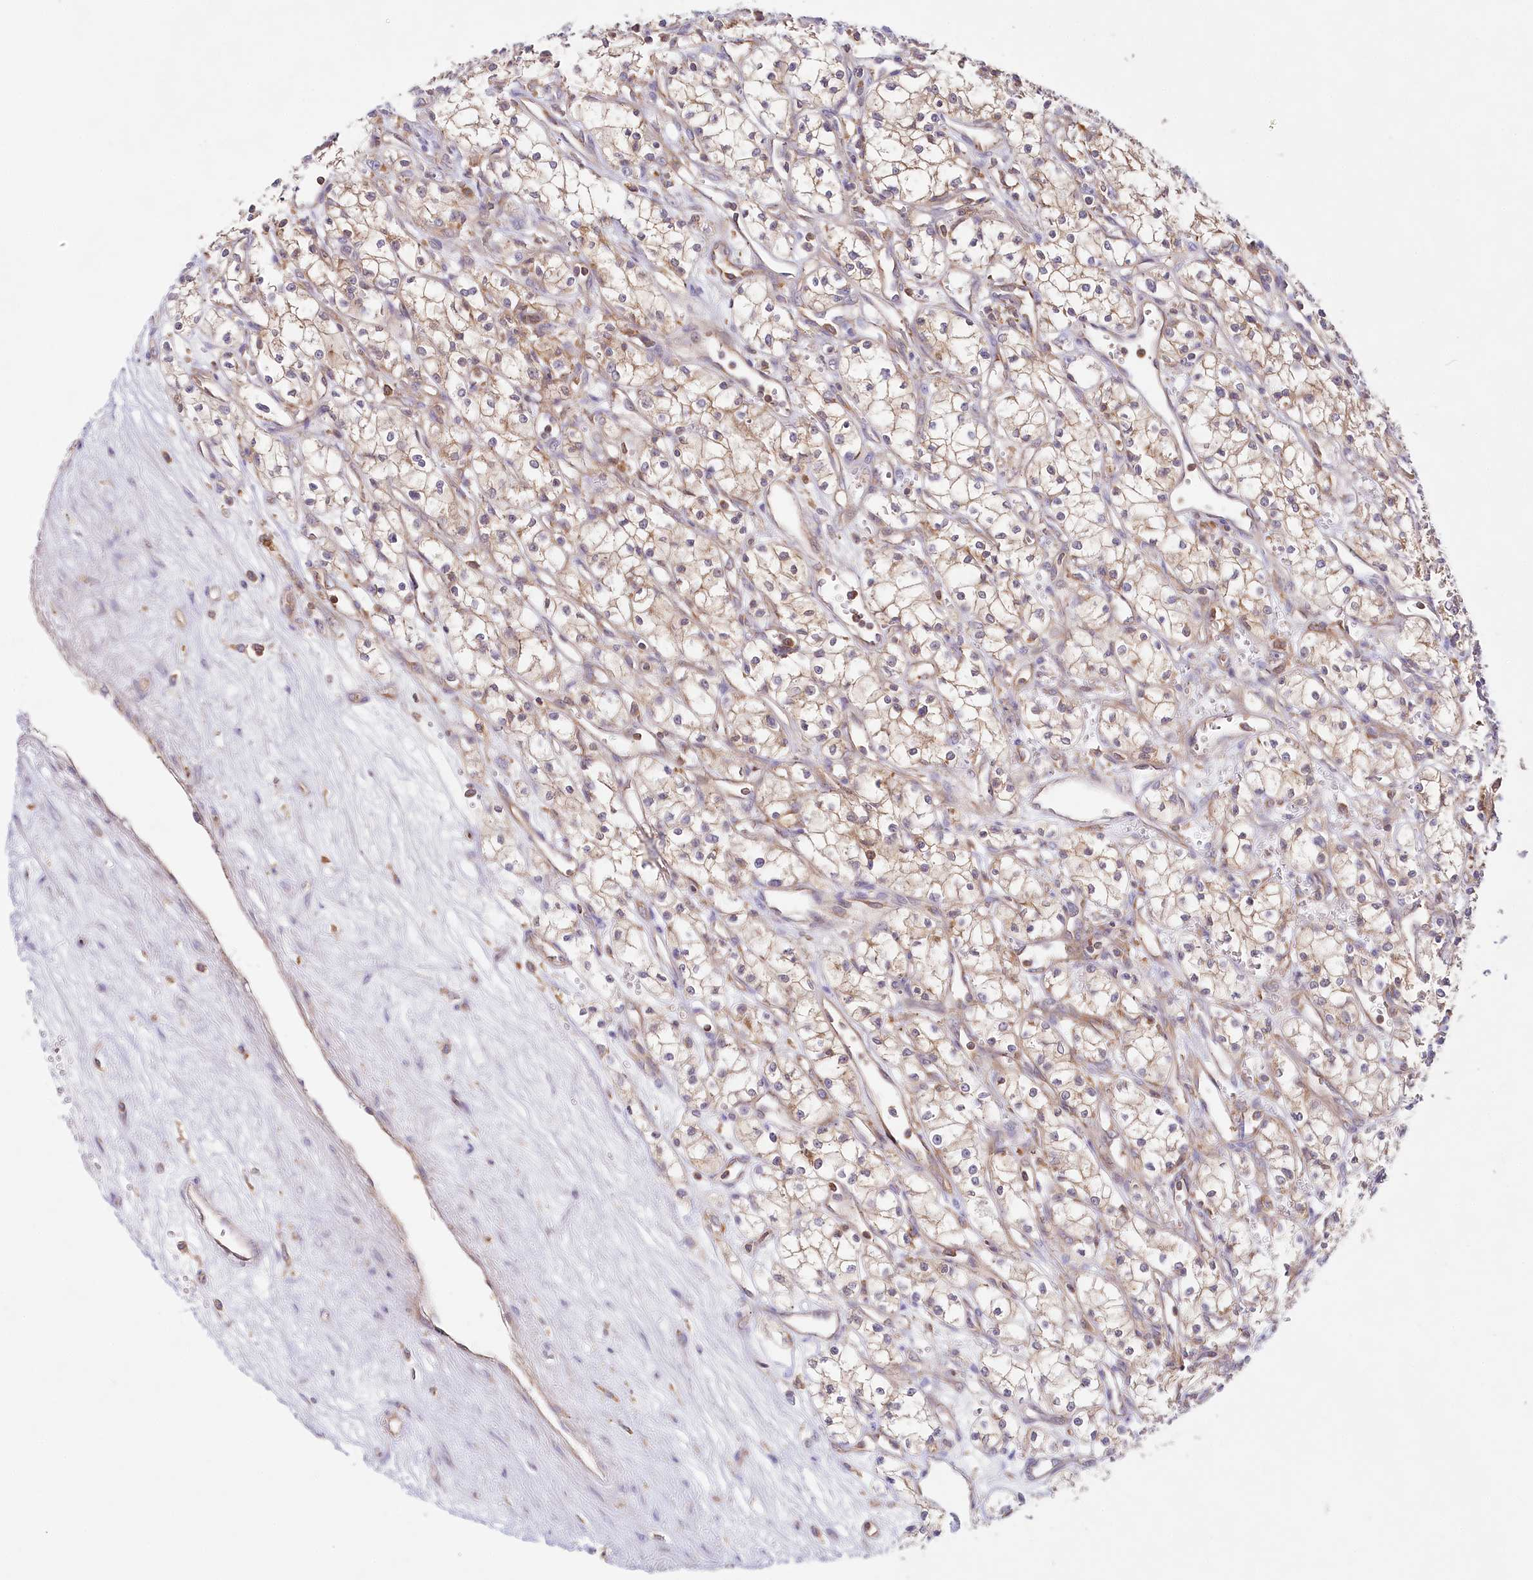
{"staining": {"intensity": "moderate", "quantity": "25%-75%", "location": "cytoplasmic/membranous"}, "tissue": "renal cancer", "cell_type": "Tumor cells", "image_type": "cancer", "snomed": [{"axis": "morphology", "description": "Adenocarcinoma, NOS"}, {"axis": "topography", "description": "Kidney"}], "caption": "Renal cancer (adenocarcinoma) tissue exhibits moderate cytoplasmic/membranous positivity in about 25%-75% of tumor cells, visualized by immunohistochemistry.", "gene": "ABRAXAS2", "patient": {"sex": "male", "age": 59}}